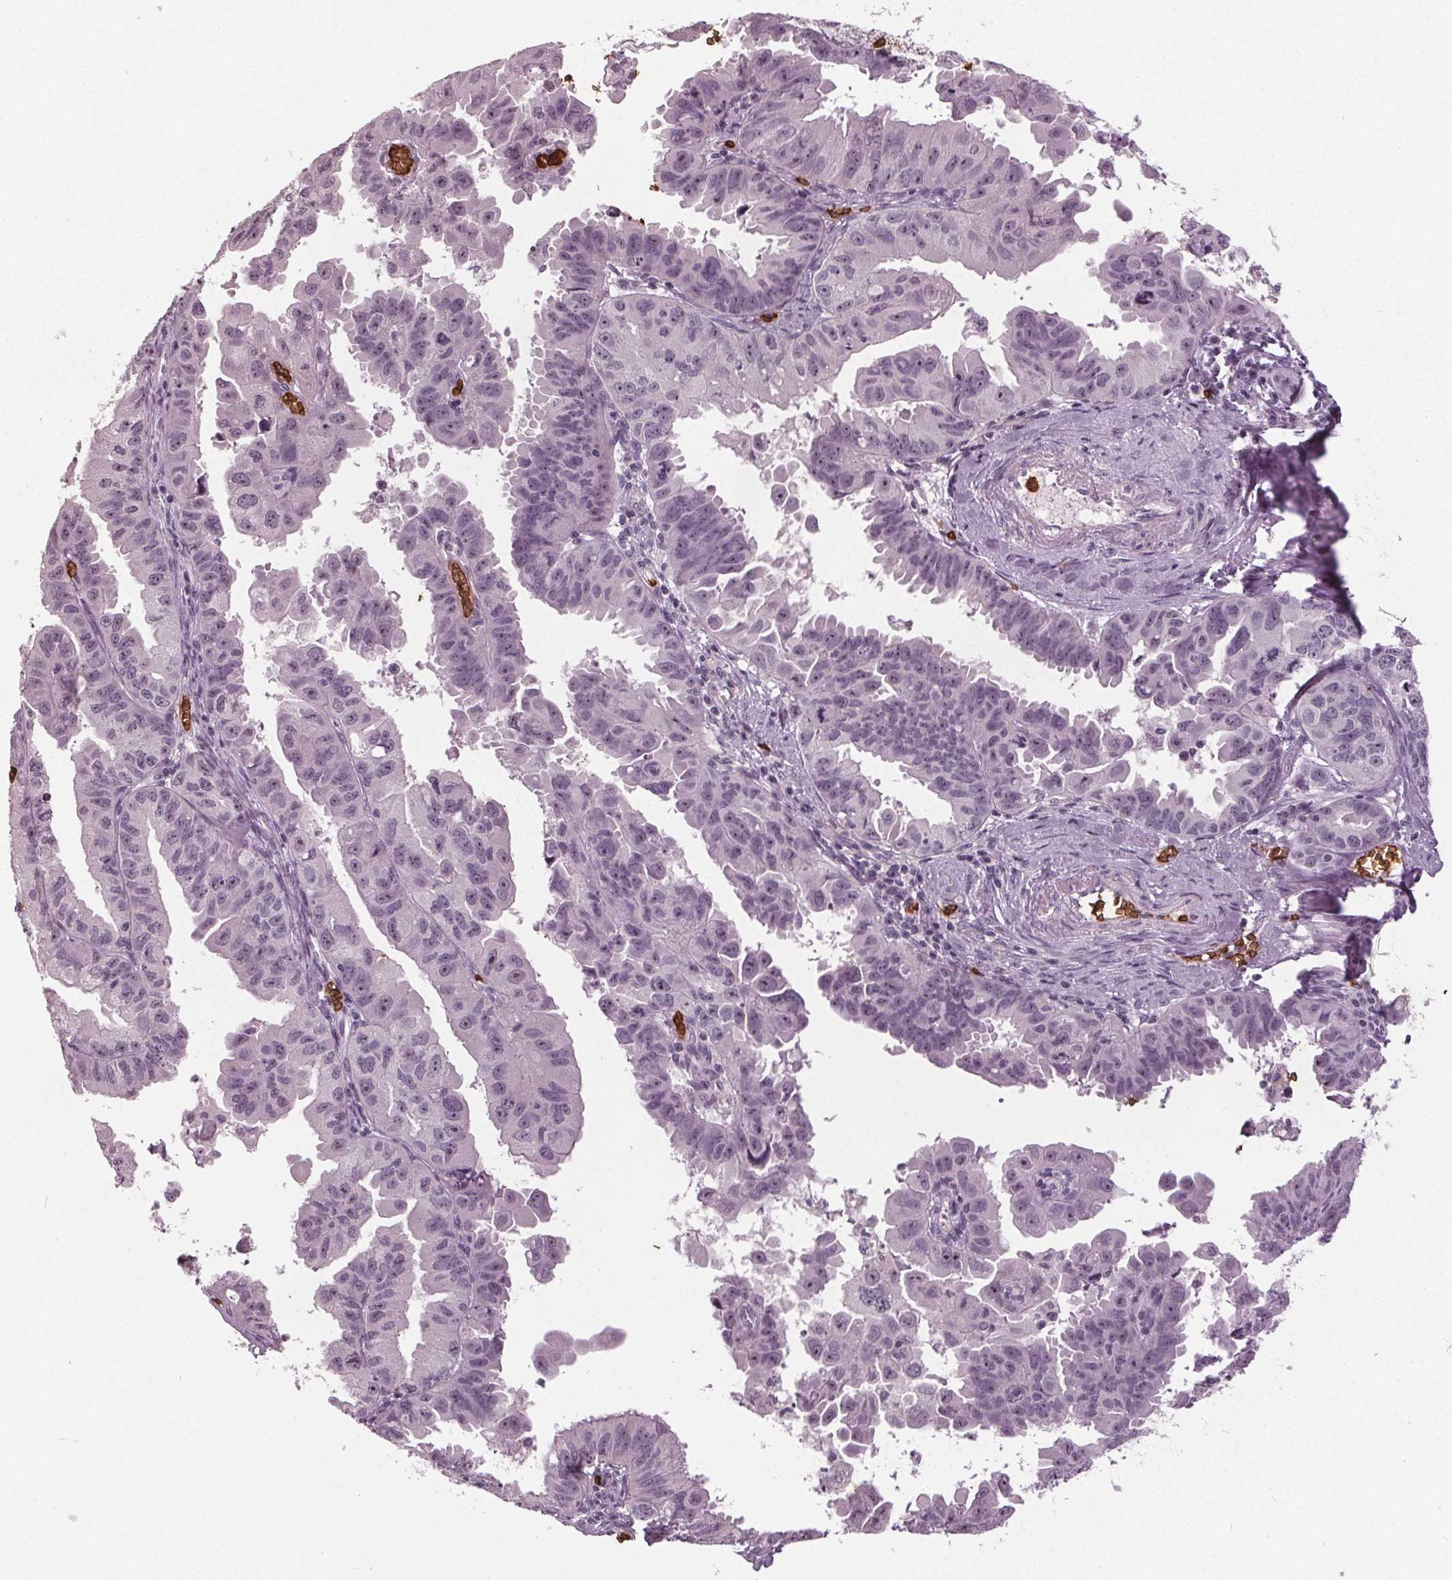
{"staining": {"intensity": "negative", "quantity": "none", "location": "none"}, "tissue": "ovarian cancer", "cell_type": "Tumor cells", "image_type": "cancer", "snomed": [{"axis": "morphology", "description": "Carcinoma, endometroid"}, {"axis": "topography", "description": "Ovary"}], "caption": "Immunohistochemical staining of human ovarian cancer (endometroid carcinoma) demonstrates no significant staining in tumor cells.", "gene": "SLC4A1", "patient": {"sex": "female", "age": 85}}